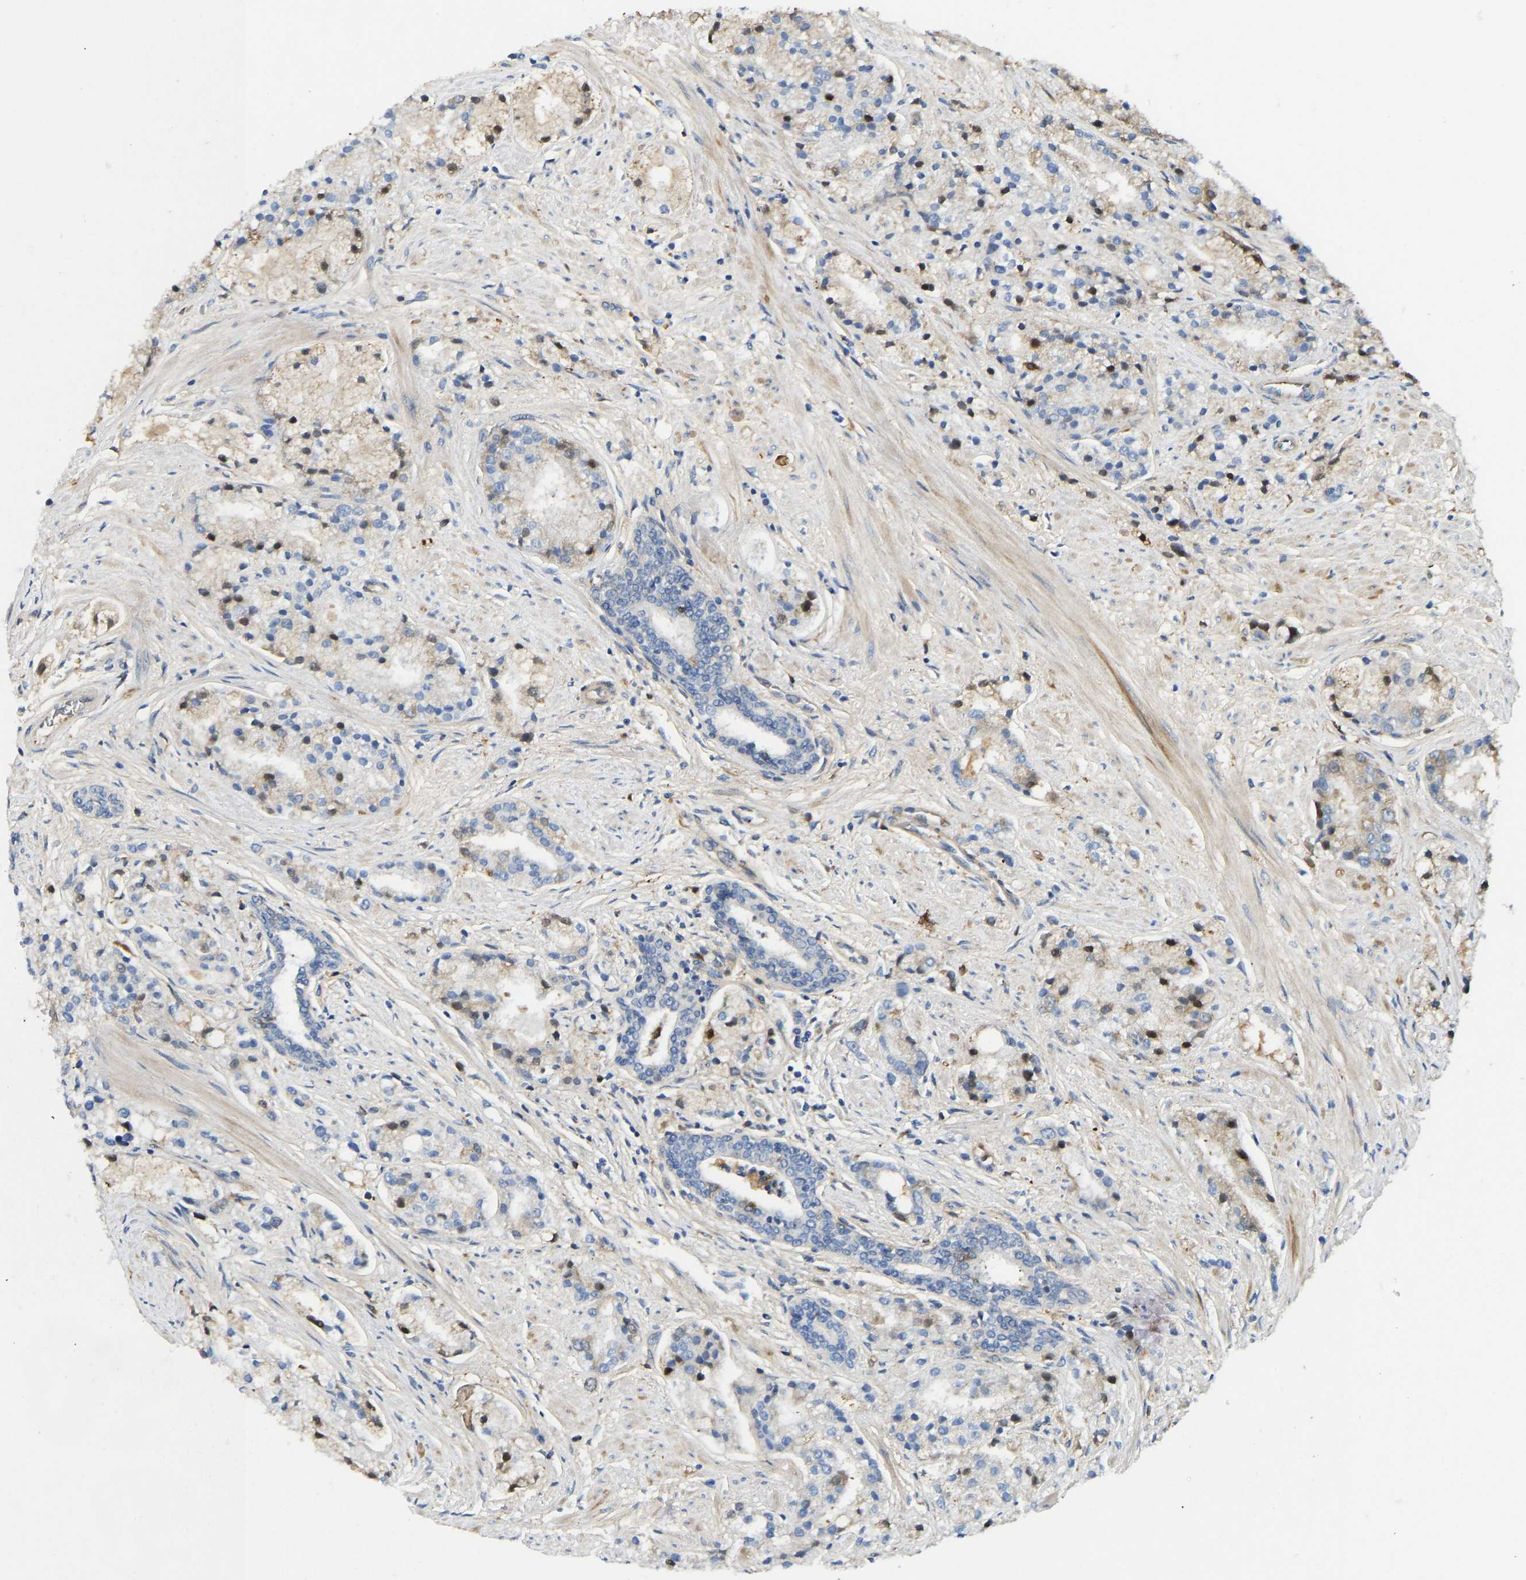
{"staining": {"intensity": "negative", "quantity": "none", "location": "none"}, "tissue": "prostate cancer", "cell_type": "Tumor cells", "image_type": "cancer", "snomed": [{"axis": "morphology", "description": "Adenocarcinoma, High grade"}, {"axis": "topography", "description": "Prostate"}], "caption": "Tumor cells are negative for brown protein staining in adenocarcinoma (high-grade) (prostate).", "gene": "VCPKMT", "patient": {"sex": "male", "age": 50}}